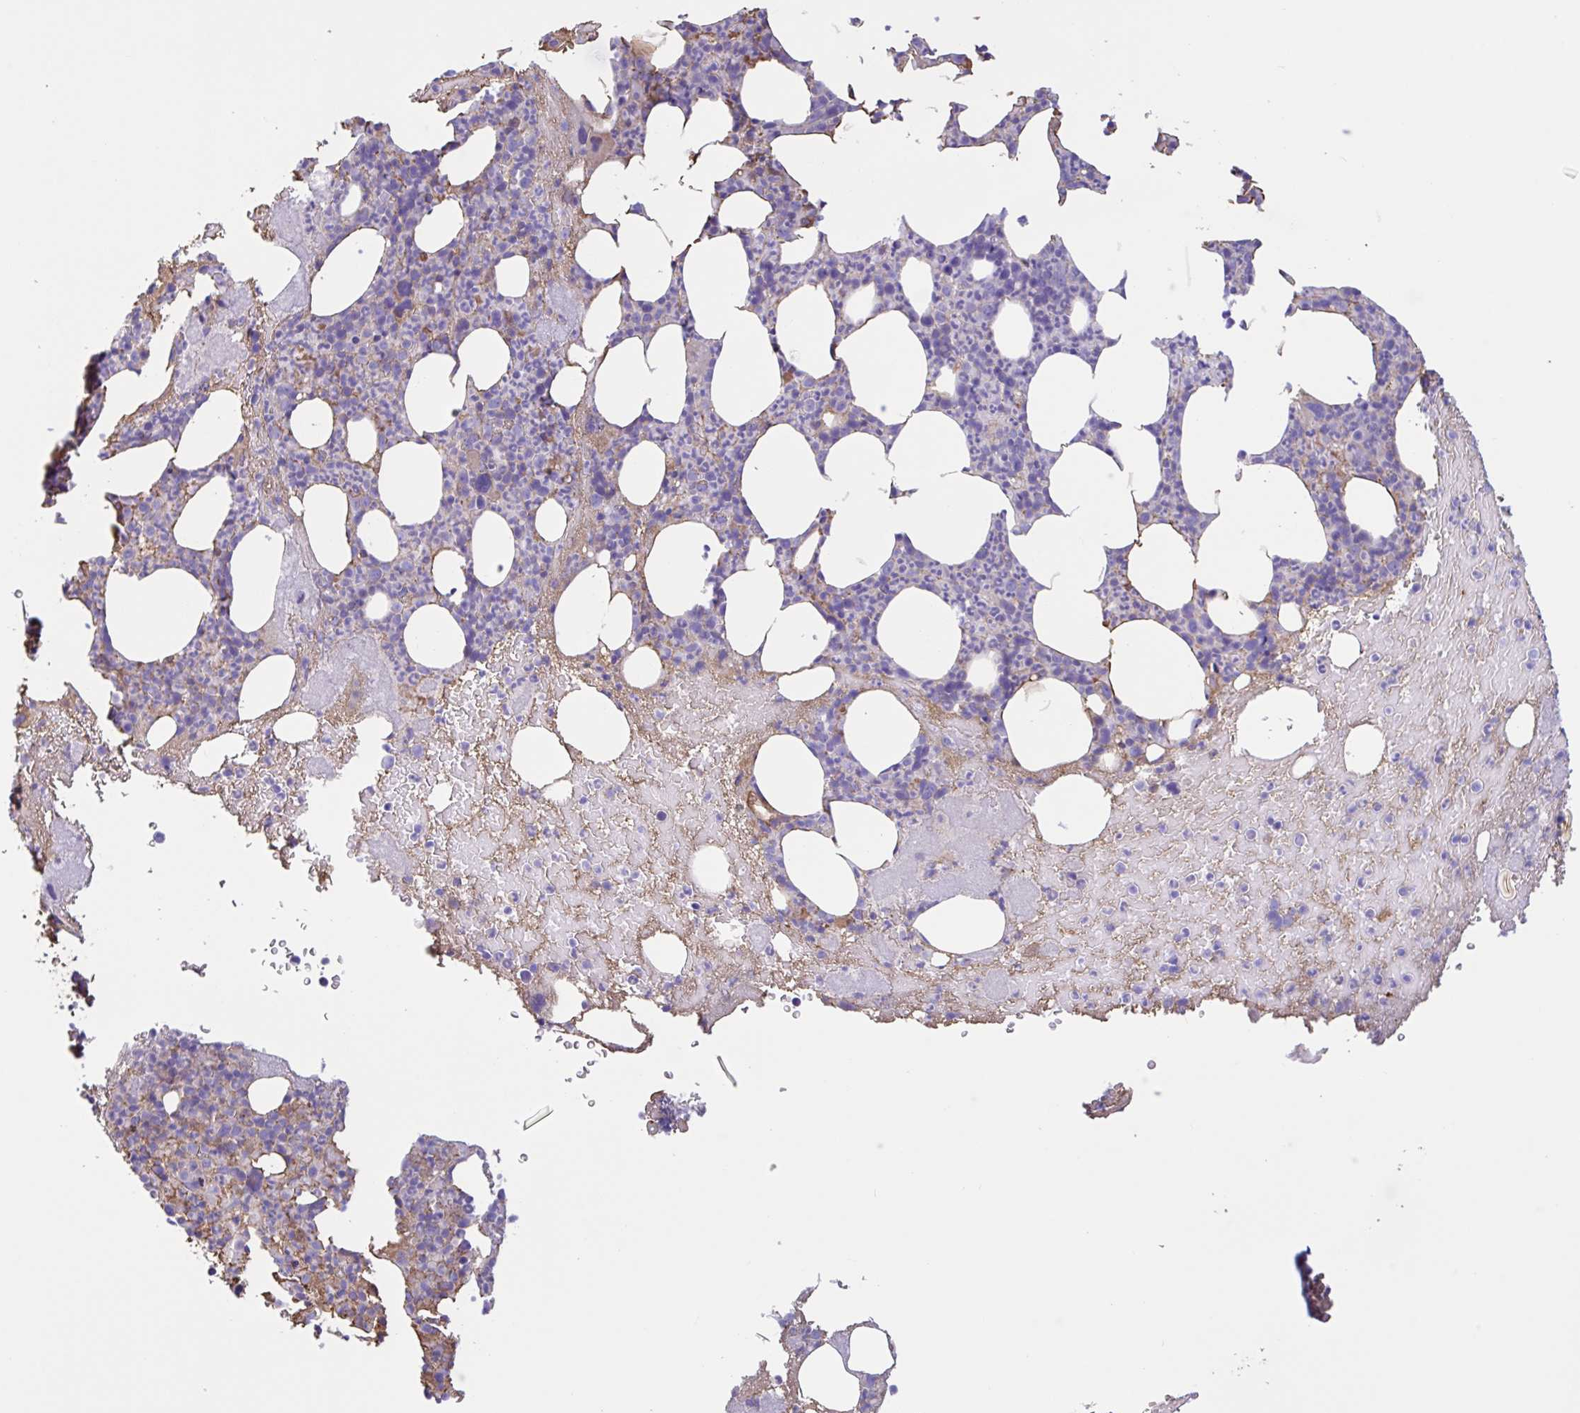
{"staining": {"intensity": "moderate", "quantity": "<25%", "location": "cytoplasmic/membranous"}, "tissue": "bone marrow", "cell_type": "Hematopoietic cells", "image_type": "normal", "snomed": [{"axis": "morphology", "description": "Normal tissue, NOS"}, {"axis": "topography", "description": "Bone marrow"}], "caption": "Benign bone marrow displays moderate cytoplasmic/membranous expression in approximately <25% of hematopoietic cells, visualized by immunohistochemistry.", "gene": "LARGE2", "patient": {"sex": "female", "age": 59}}